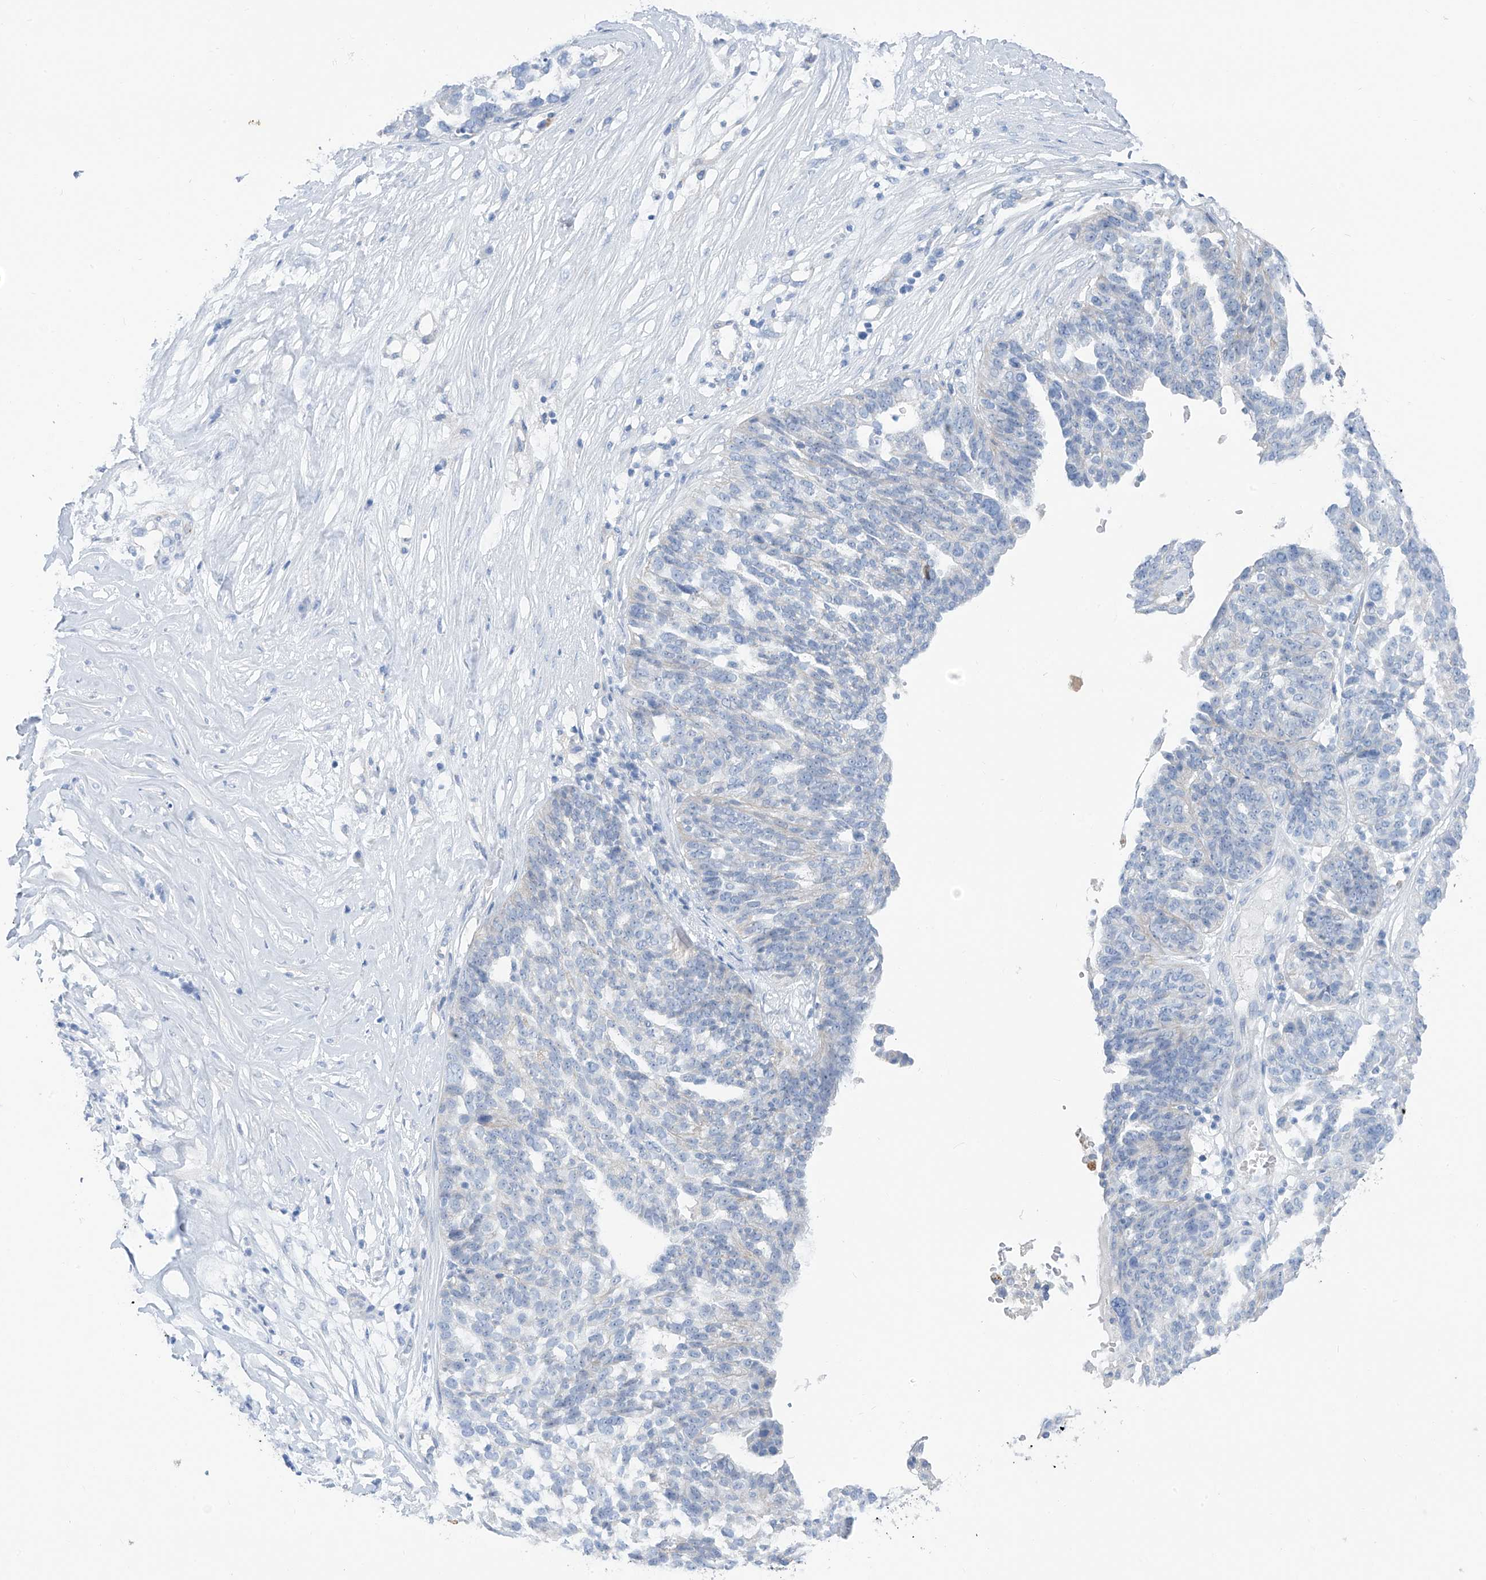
{"staining": {"intensity": "negative", "quantity": "none", "location": "none"}, "tissue": "ovarian cancer", "cell_type": "Tumor cells", "image_type": "cancer", "snomed": [{"axis": "morphology", "description": "Cystadenocarcinoma, serous, NOS"}, {"axis": "topography", "description": "Ovary"}], "caption": "Human ovarian cancer stained for a protein using immunohistochemistry exhibits no staining in tumor cells.", "gene": "ITGA9", "patient": {"sex": "female", "age": 59}}